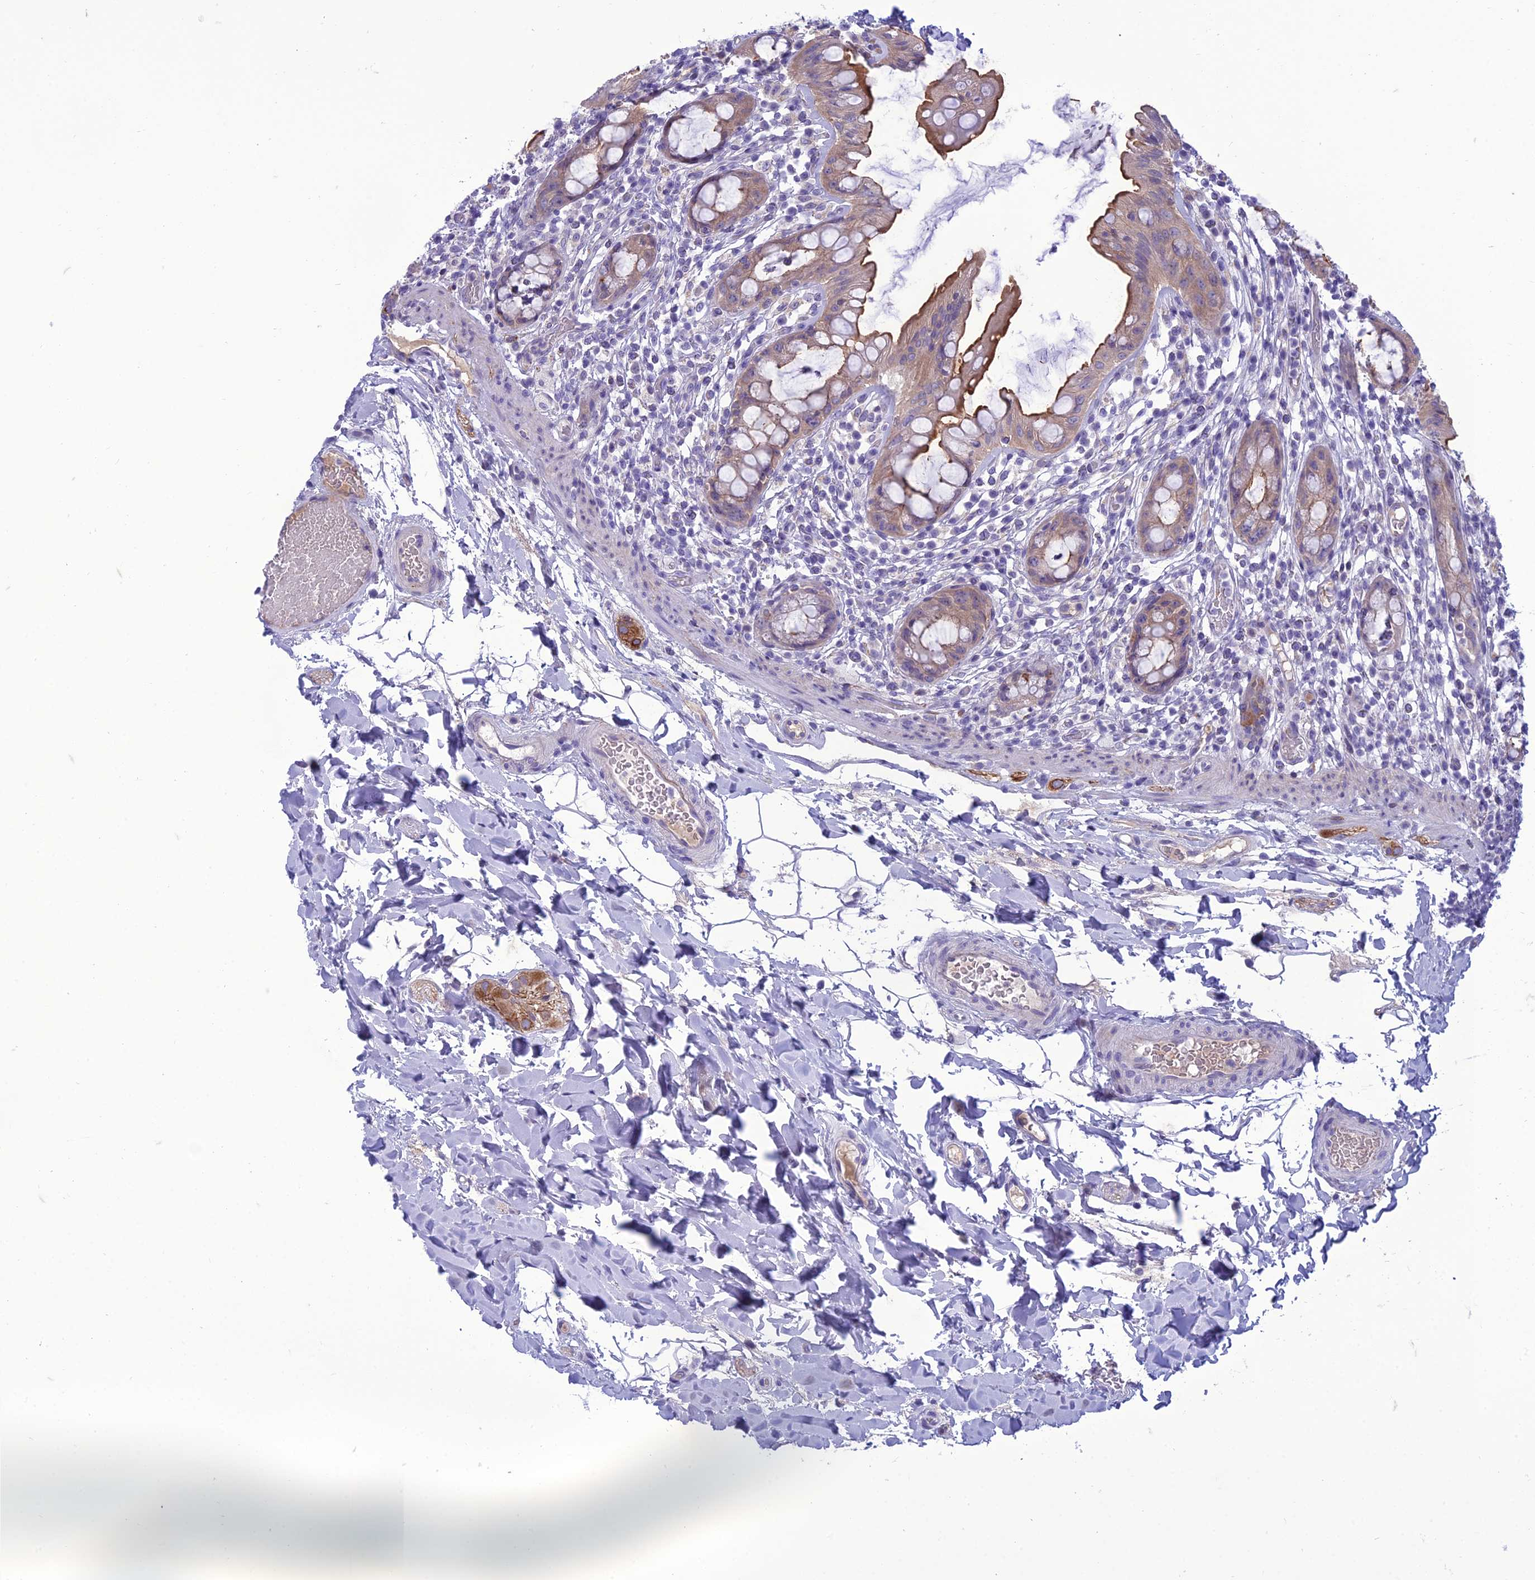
{"staining": {"intensity": "moderate", "quantity": ">75%", "location": "cytoplasmic/membranous"}, "tissue": "rectum", "cell_type": "Glandular cells", "image_type": "normal", "snomed": [{"axis": "morphology", "description": "Normal tissue, NOS"}, {"axis": "topography", "description": "Rectum"}], "caption": "Immunohistochemical staining of normal rectum displays moderate cytoplasmic/membranous protein expression in approximately >75% of glandular cells. (Stains: DAB (3,3'-diaminobenzidine) in brown, nuclei in blue, Microscopy: brightfield microscopy at high magnification).", "gene": "ANKS4B", "patient": {"sex": "female", "age": 57}}